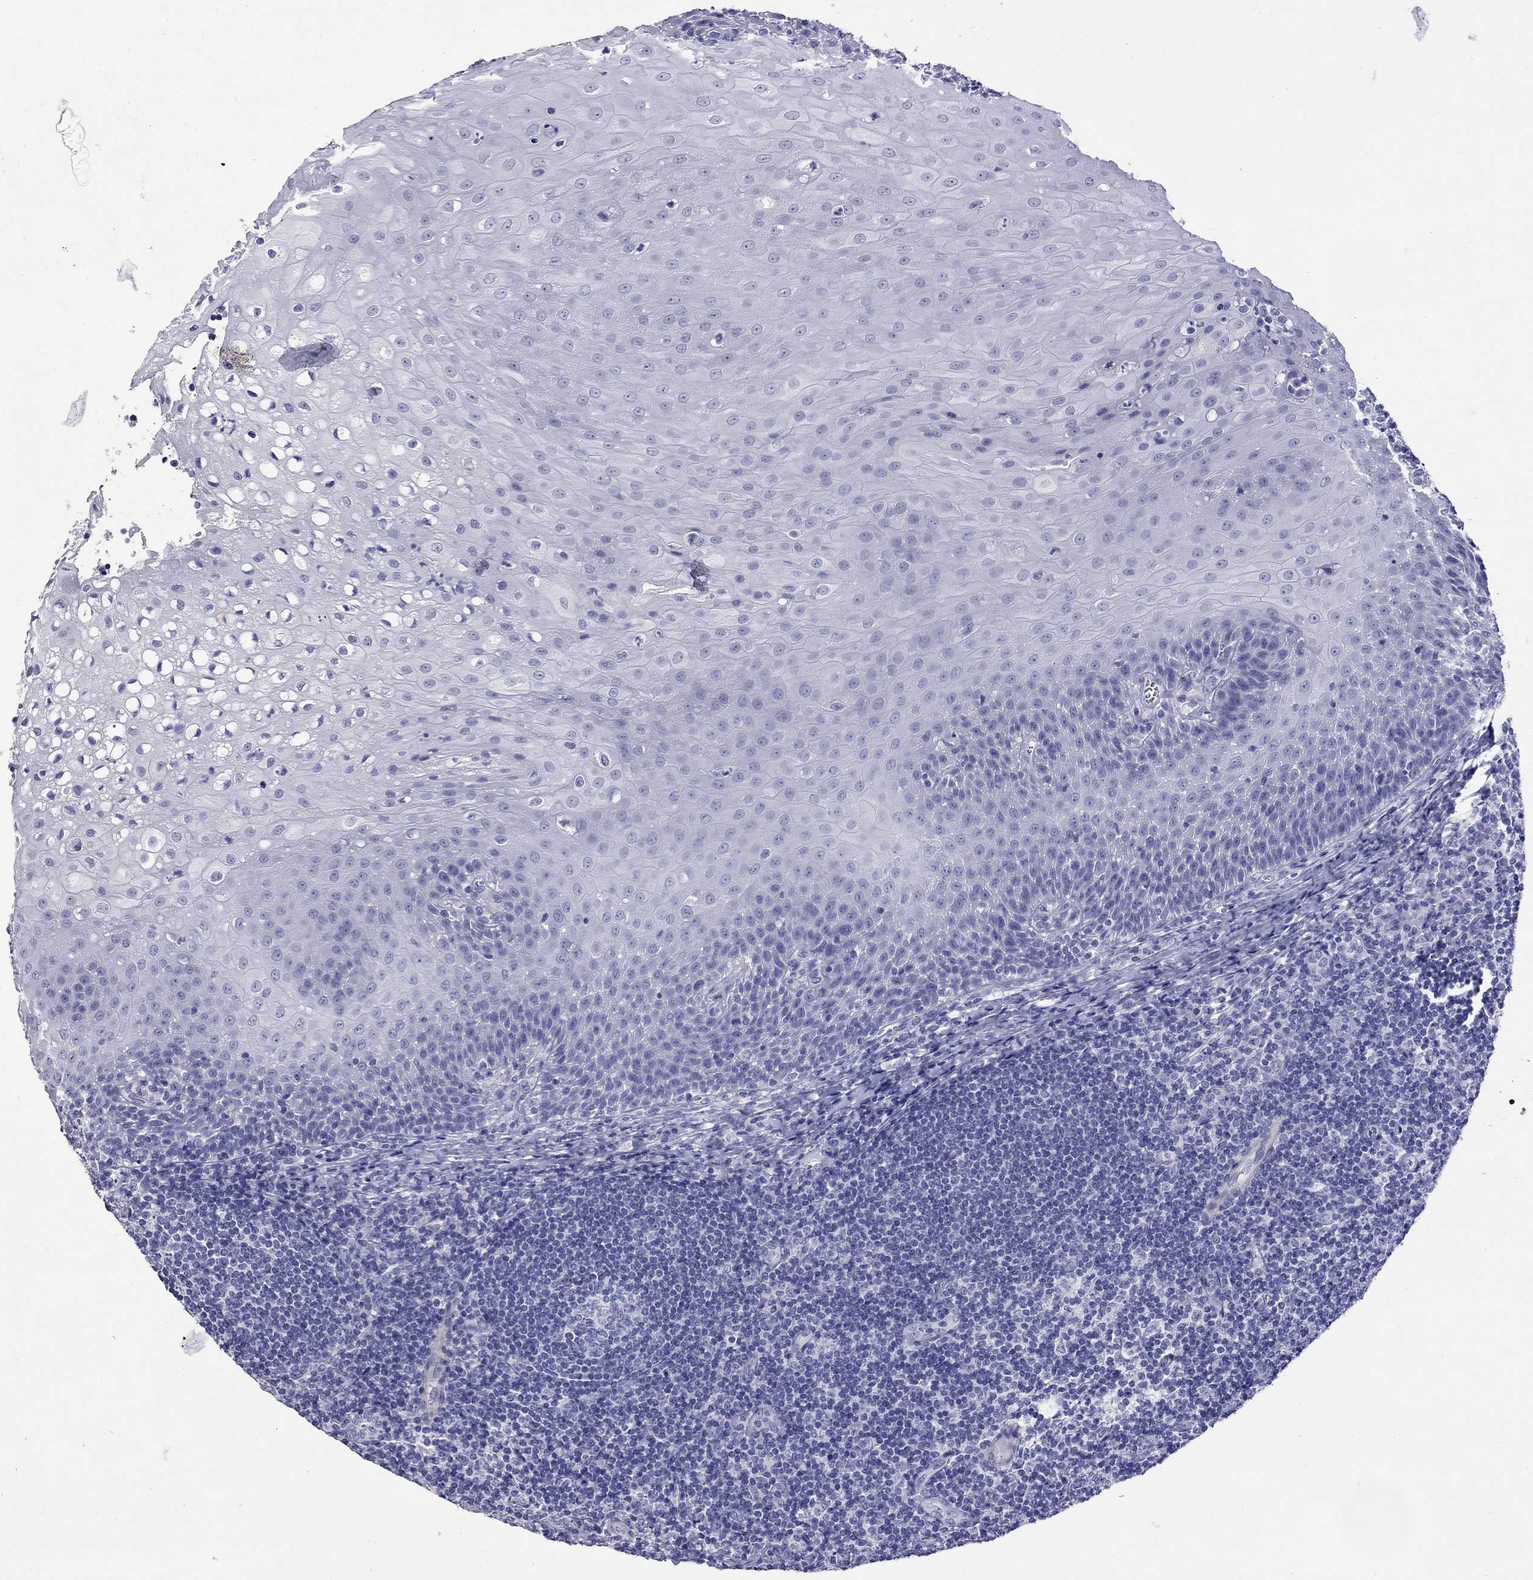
{"staining": {"intensity": "negative", "quantity": "none", "location": "none"}, "tissue": "tonsil", "cell_type": "Germinal center cells", "image_type": "normal", "snomed": [{"axis": "morphology", "description": "Normal tissue, NOS"}, {"axis": "topography", "description": "Tonsil"}], "caption": "This is a micrograph of immunohistochemistry (IHC) staining of unremarkable tonsil, which shows no expression in germinal center cells.", "gene": "KIAA2012", "patient": {"sex": "male", "age": 33}}